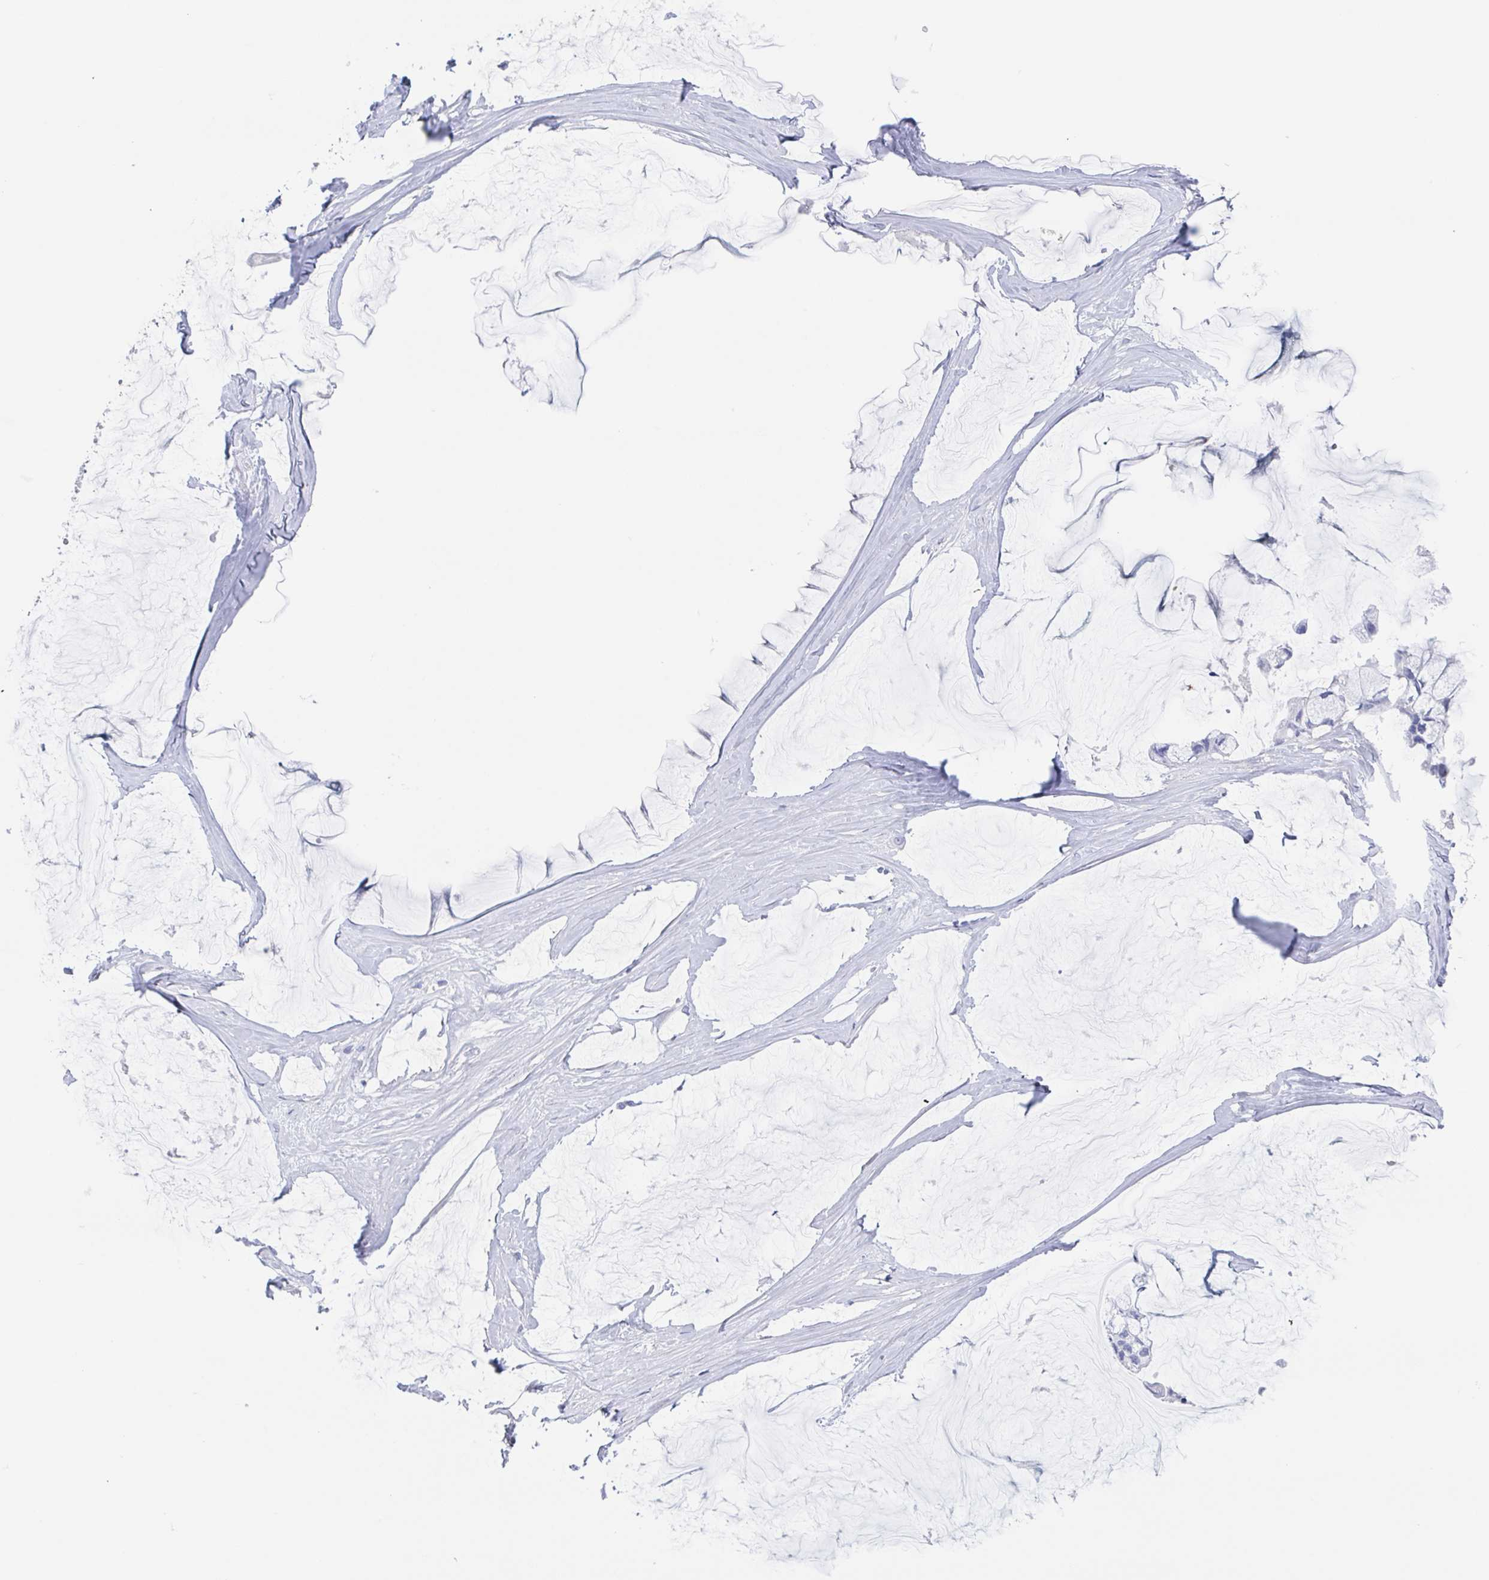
{"staining": {"intensity": "negative", "quantity": "none", "location": "none"}, "tissue": "ovarian cancer", "cell_type": "Tumor cells", "image_type": "cancer", "snomed": [{"axis": "morphology", "description": "Cystadenocarcinoma, mucinous, NOS"}, {"axis": "topography", "description": "Ovary"}], "caption": "IHC photomicrograph of neoplastic tissue: ovarian mucinous cystadenocarcinoma stained with DAB shows no significant protein expression in tumor cells. (Stains: DAB IHC with hematoxylin counter stain, Microscopy: brightfield microscopy at high magnification).", "gene": "NOXRED1", "patient": {"sex": "female", "age": 39}}